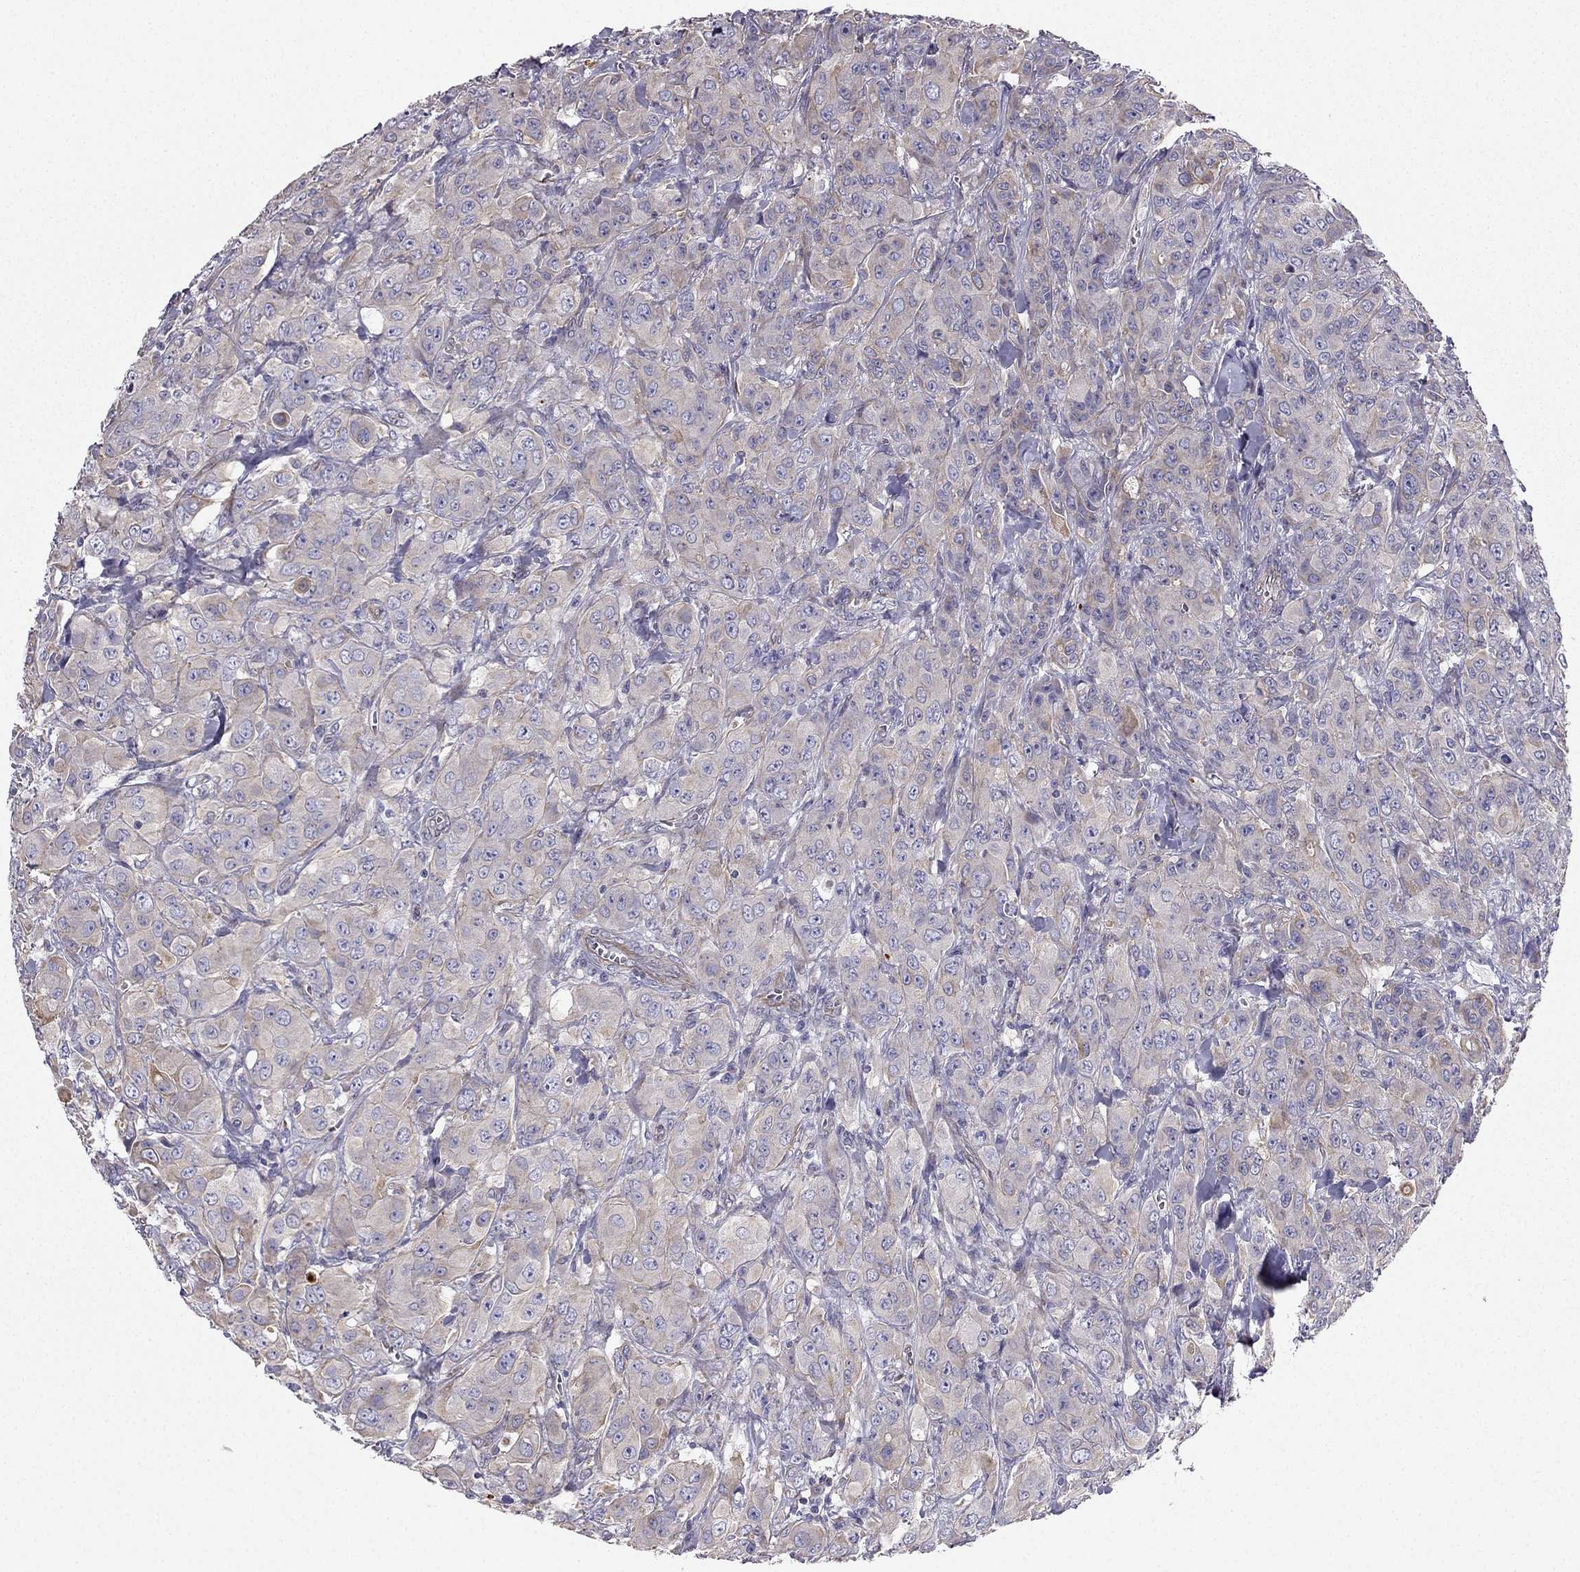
{"staining": {"intensity": "weak", "quantity": "25%-75%", "location": "cytoplasmic/membranous"}, "tissue": "breast cancer", "cell_type": "Tumor cells", "image_type": "cancer", "snomed": [{"axis": "morphology", "description": "Duct carcinoma"}, {"axis": "topography", "description": "Breast"}], "caption": "Immunohistochemical staining of human breast cancer shows weak cytoplasmic/membranous protein expression in approximately 25%-75% of tumor cells.", "gene": "ENOX1", "patient": {"sex": "female", "age": 43}}